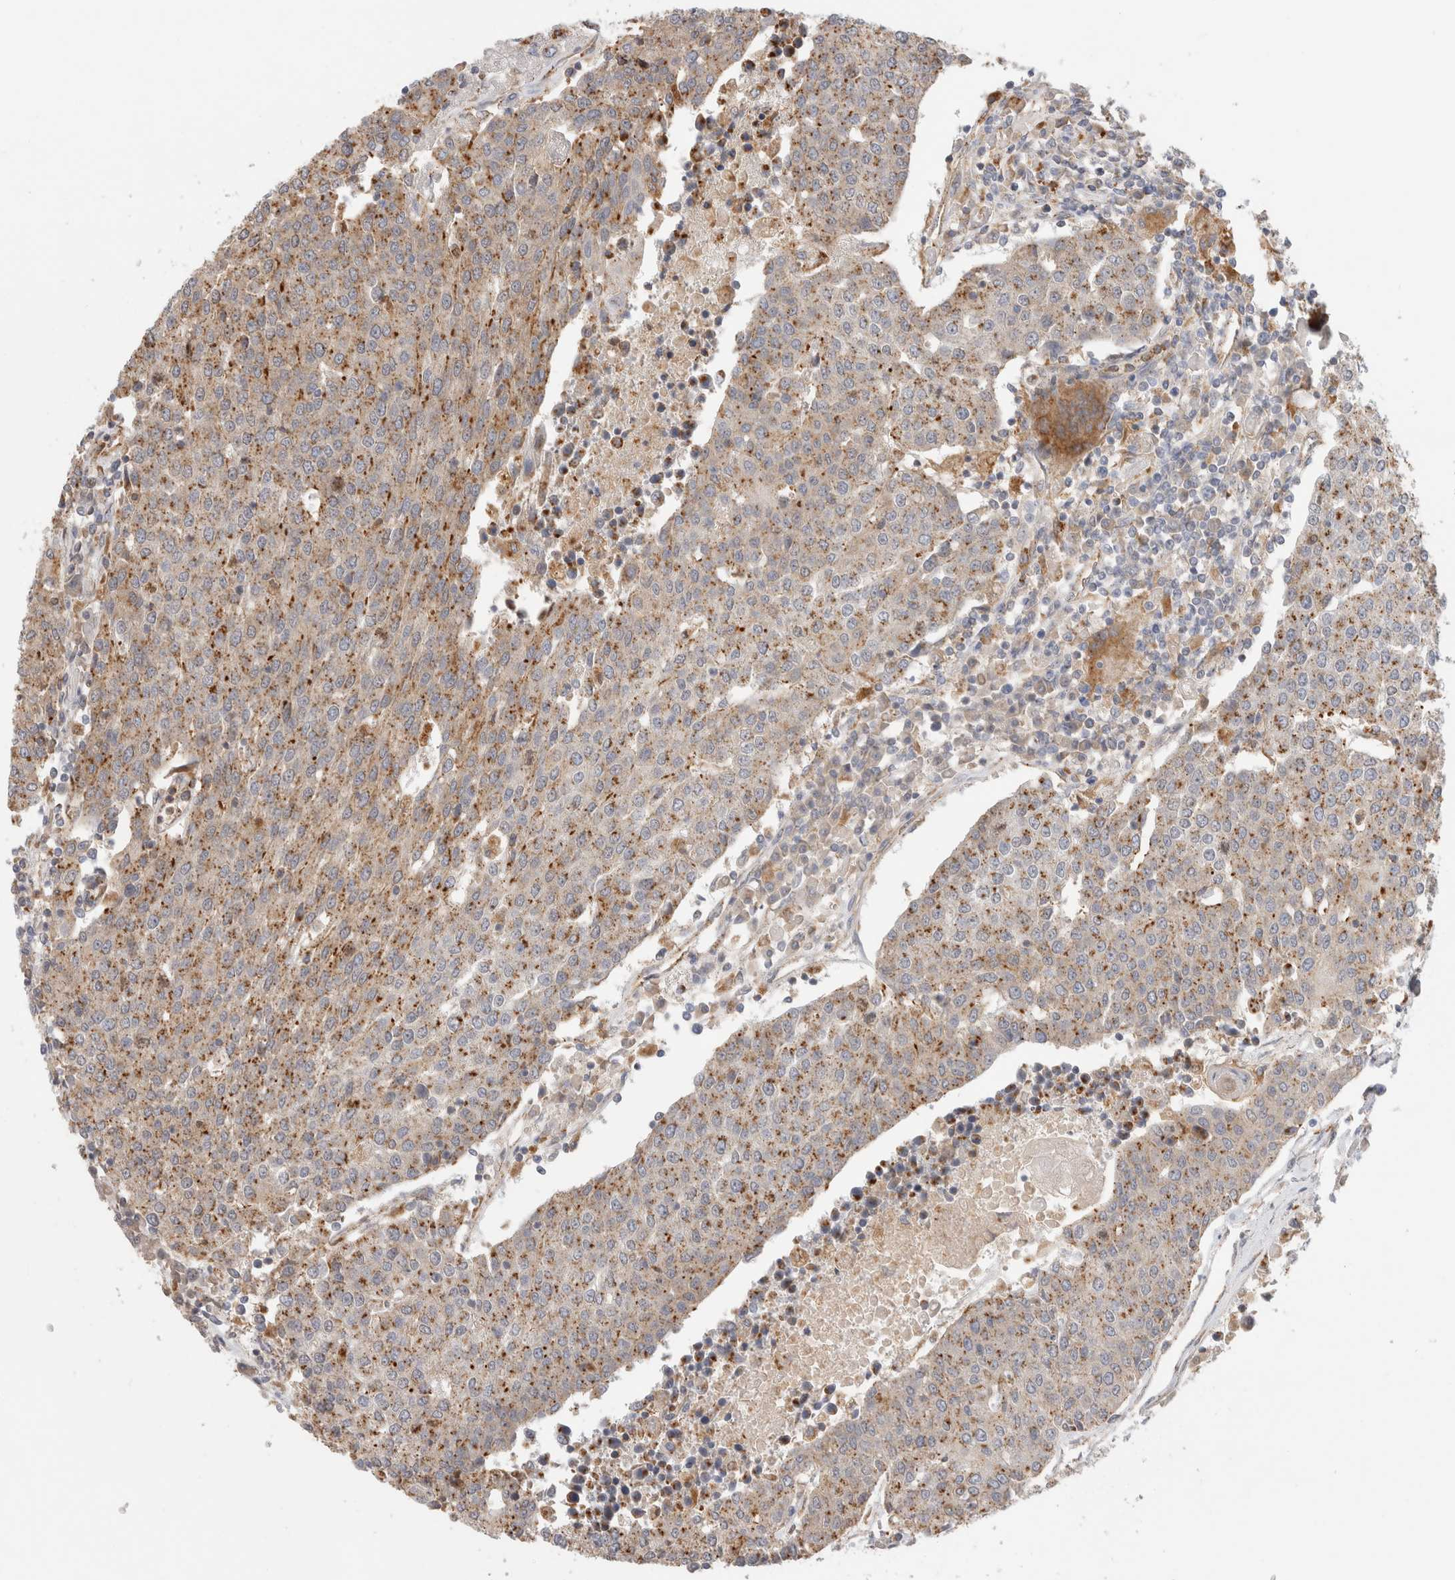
{"staining": {"intensity": "moderate", "quantity": ">75%", "location": "cytoplasmic/membranous"}, "tissue": "urothelial cancer", "cell_type": "Tumor cells", "image_type": "cancer", "snomed": [{"axis": "morphology", "description": "Urothelial carcinoma, High grade"}, {"axis": "topography", "description": "Urinary bladder"}], "caption": "An image of human high-grade urothelial carcinoma stained for a protein displays moderate cytoplasmic/membranous brown staining in tumor cells. The staining was performed using DAB, with brown indicating positive protein expression. Nuclei are stained blue with hematoxylin.", "gene": "GNS", "patient": {"sex": "female", "age": 85}}